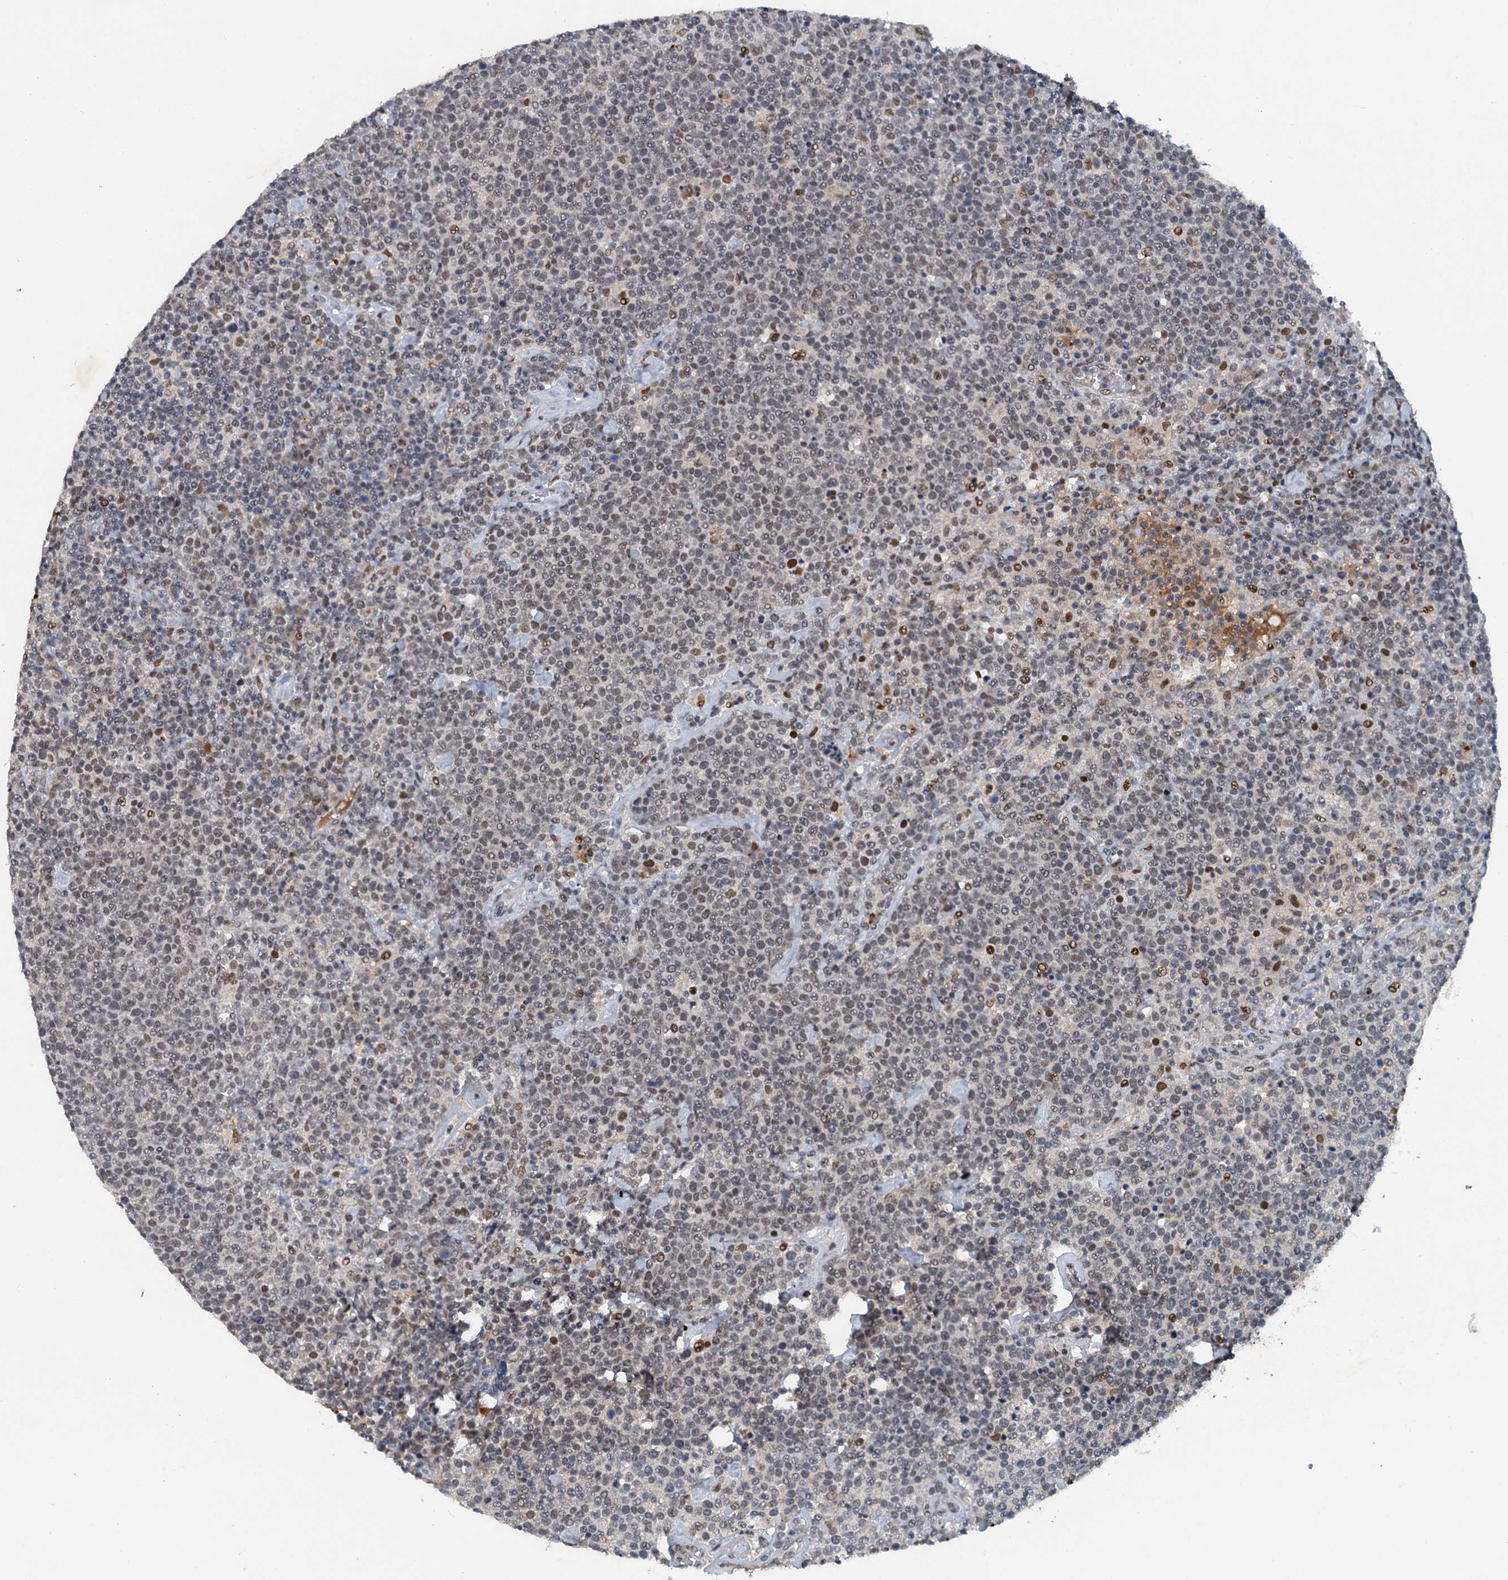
{"staining": {"intensity": "moderate", "quantity": "<25%", "location": "nuclear"}, "tissue": "lymphoma", "cell_type": "Tumor cells", "image_type": "cancer", "snomed": [{"axis": "morphology", "description": "Malignant lymphoma, non-Hodgkin's type, High grade"}, {"axis": "topography", "description": "Lymph node"}], "caption": "High-grade malignant lymphoma, non-Hodgkin's type stained for a protein shows moderate nuclear positivity in tumor cells.", "gene": "CSTF3", "patient": {"sex": "male", "age": 61}}